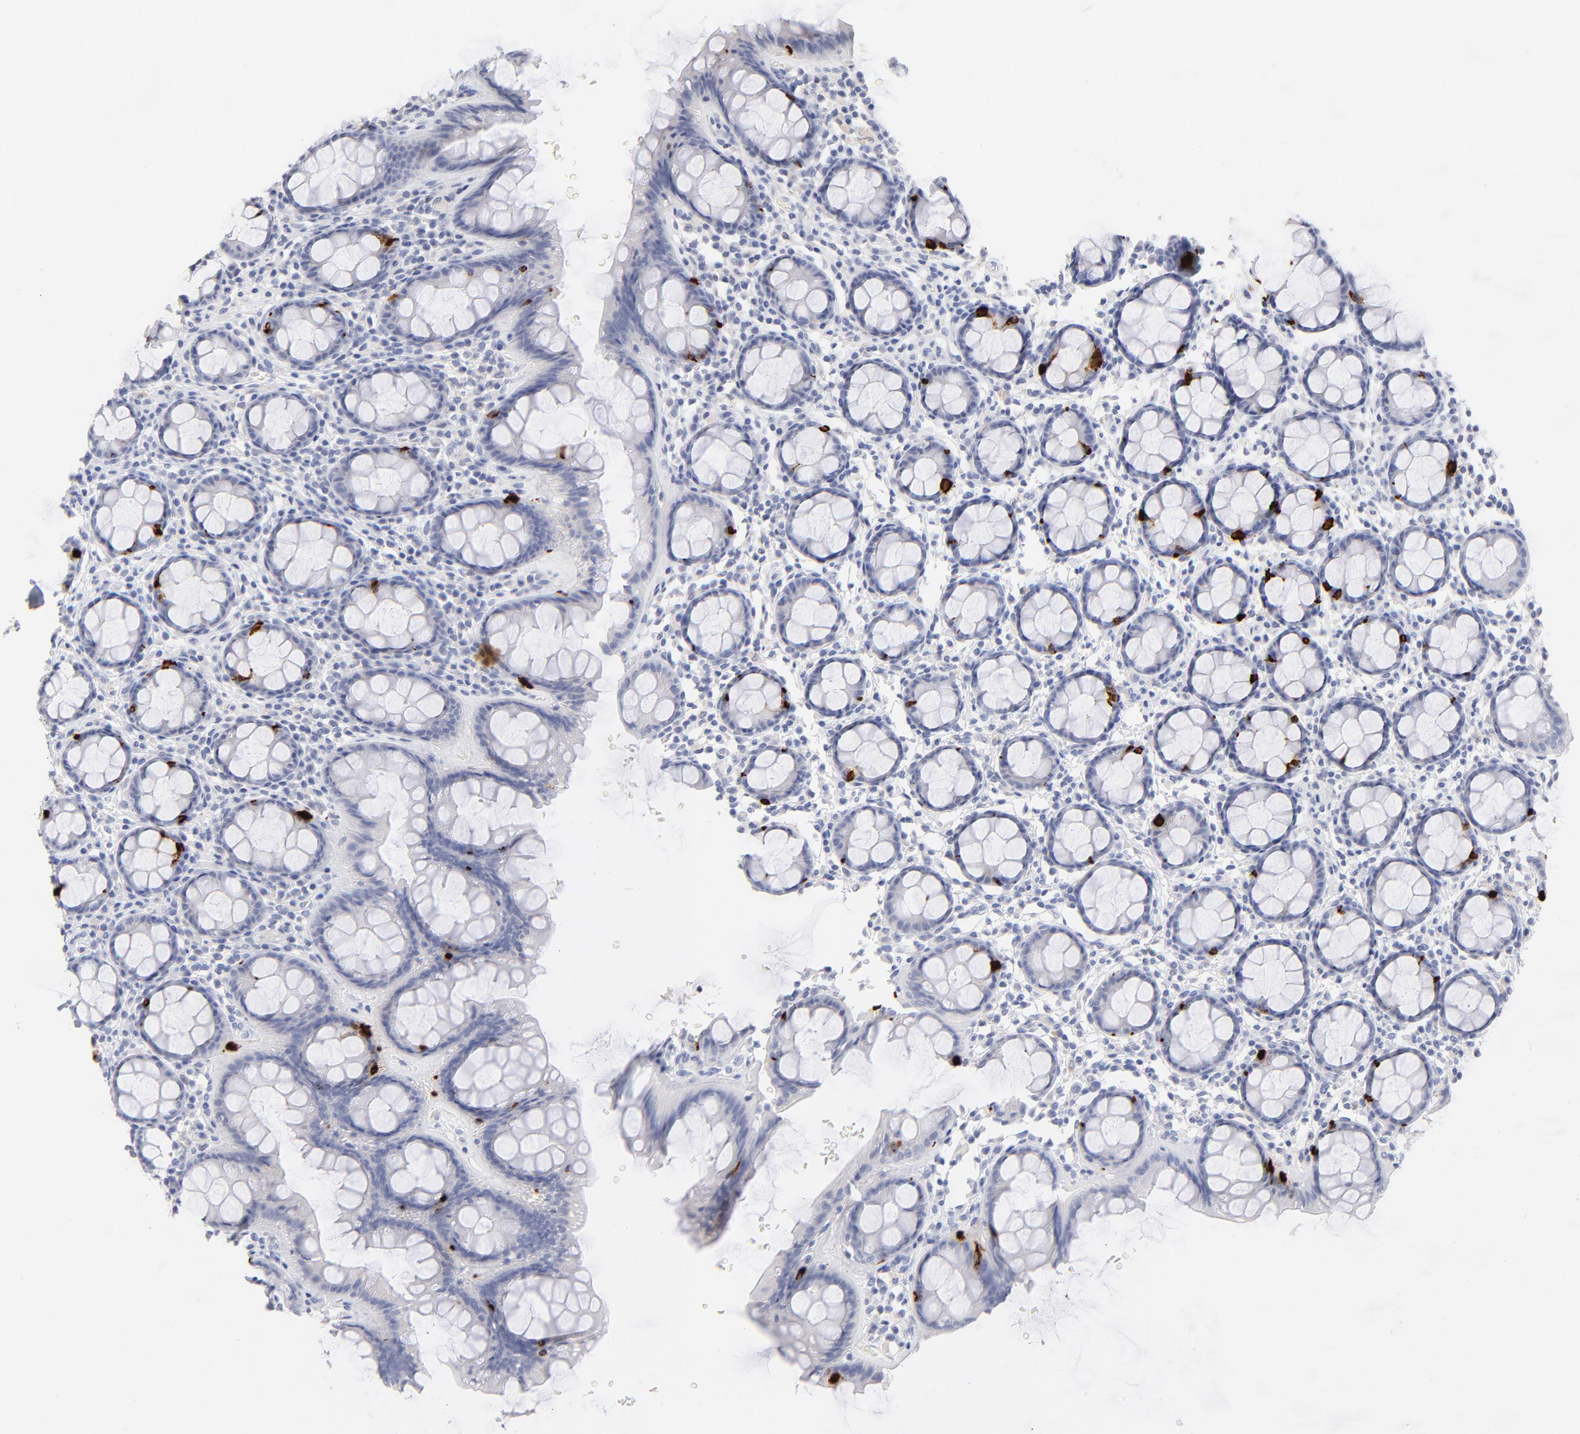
{"staining": {"intensity": "strong", "quantity": "<25%", "location": "cytoplasmic/membranous"}, "tissue": "rectum", "cell_type": "Glandular cells", "image_type": "normal", "snomed": [{"axis": "morphology", "description": "Normal tissue, NOS"}, {"axis": "topography", "description": "Rectum"}], "caption": "Protein expression by immunohistochemistry exhibits strong cytoplasmic/membranous expression in approximately <25% of glandular cells in unremarkable rectum. The staining was performed using DAB (3,3'-diaminobenzidine) to visualize the protein expression in brown, while the nuclei were stained in blue with hematoxylin (Magnification: 20x).", "gene": "KHNYN", "patient": {"sex": "male", "age": 92}}